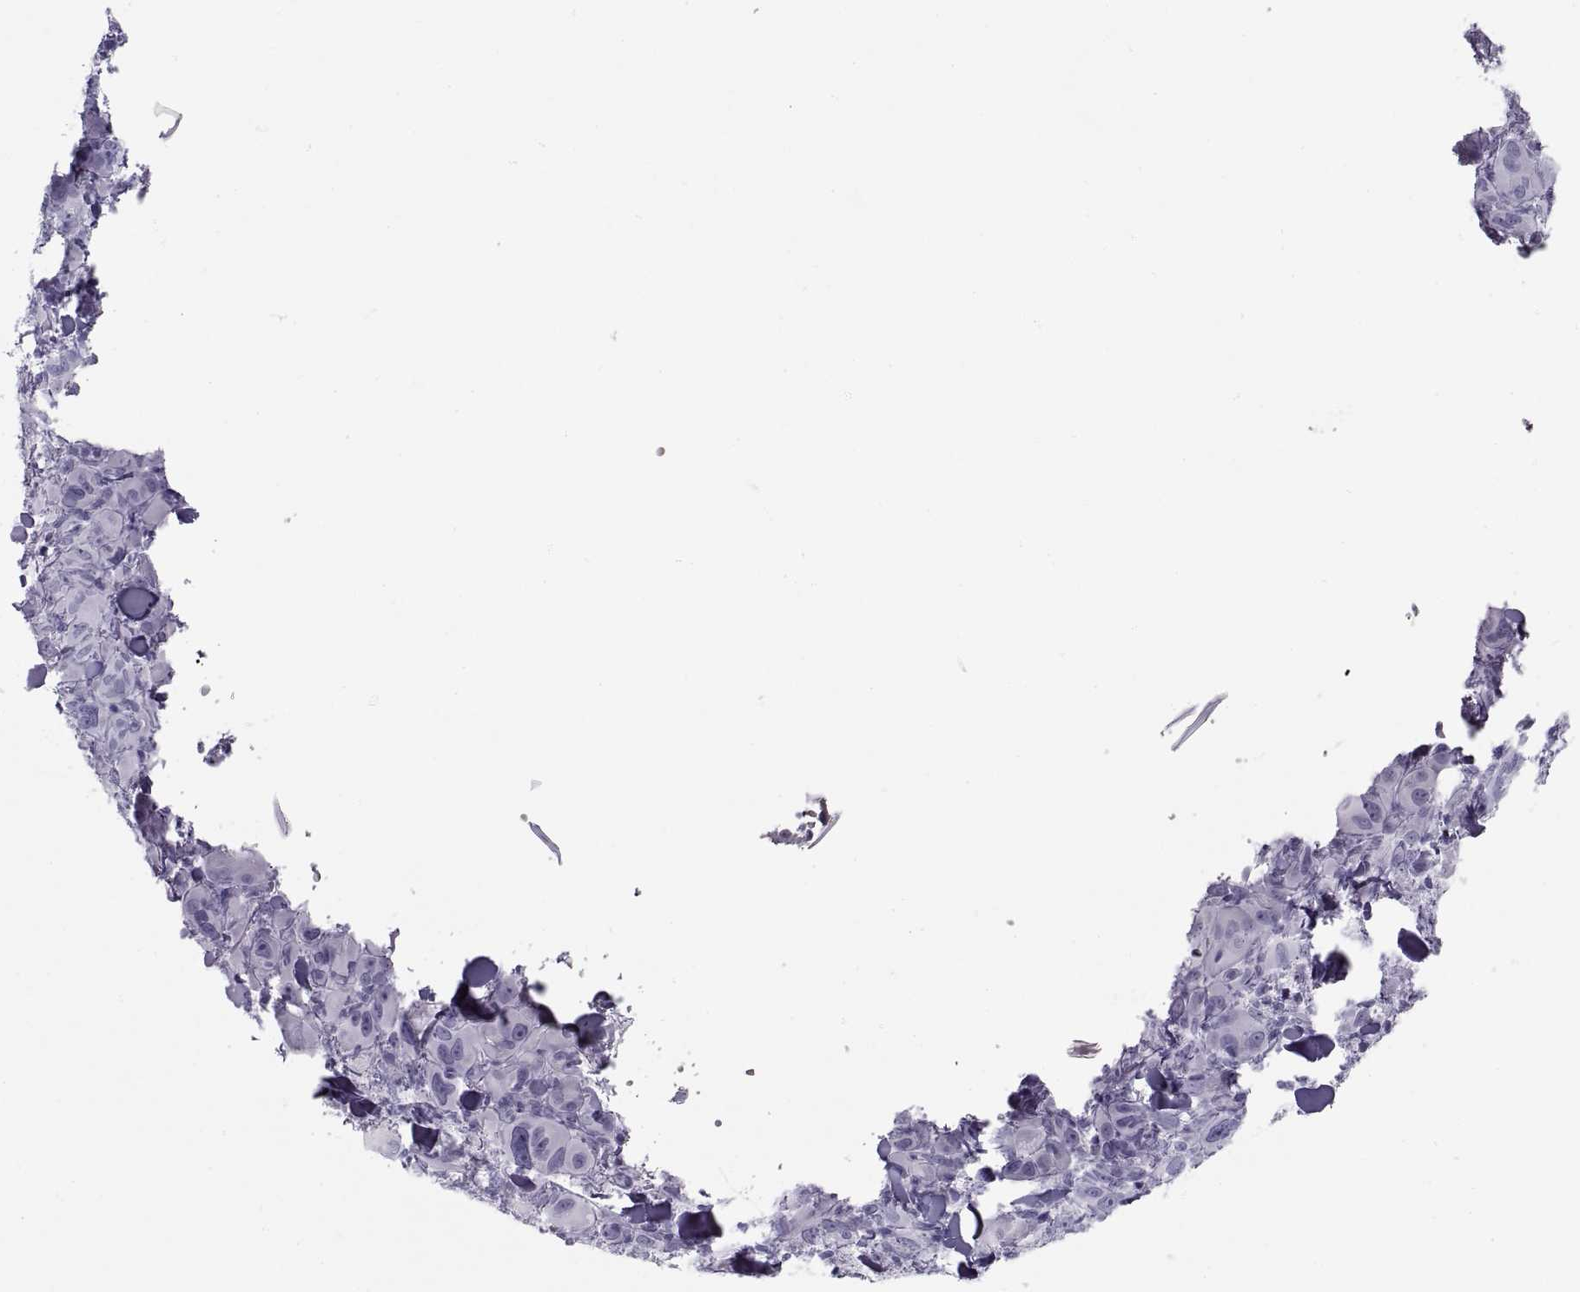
{"staining": {"intensity": "negative", "quantity": "none", "location": "none"}, "tissue": "melanoma", "cell_type": "Tumor cells", "image_type": "cancer", "snomed": [{"axis": "morphology", "description": "Malignant melanoma, NOS"}, {"axis": "topography", "description": "Skin"}], "caption": "IHC of melanoma demonstrates no positivity in tumor cells.", "gene": "MAGEB2", "patient": {"sex": "female", "age": 87}}